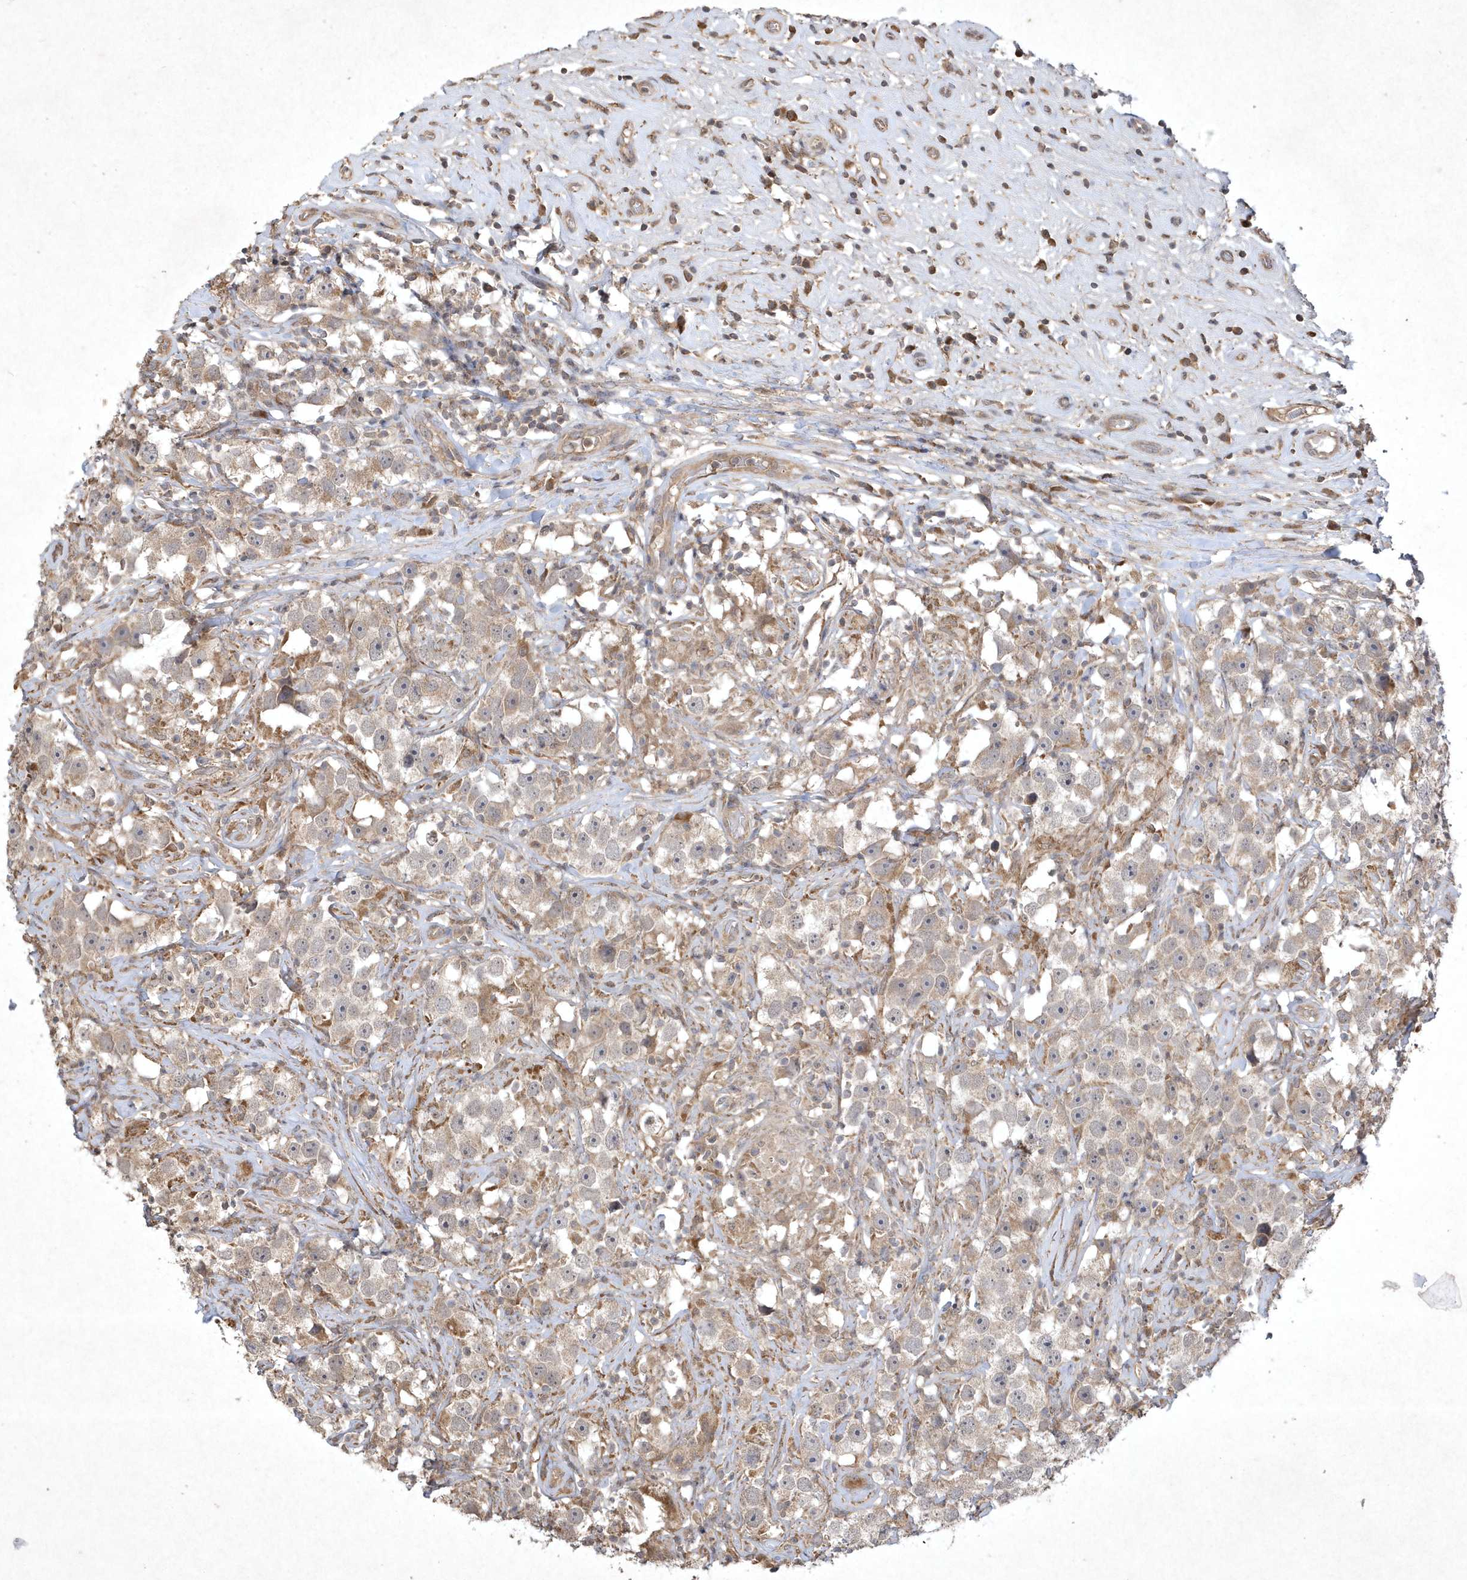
{"staining": {"intensity": "weak", "quantity": "25%-75%", "location": "cytoplasmic/membranous"}, "tissue": "testis cancer", "cell_type": "Tumor cells", "image_type": "cancer", "snomed": [{"axis": "morphology", "description": "Seminoma, NOS"}, {"axis": "topography", "description": "Testis"}], "caption": "Tumor cells demonstrate low levels of weak cytoplasmic/membranous staining in approximately 25%-75% of cells in human testis seminoma. (IHC, brightfield microscopy, high magnification).", "gene": "AKR7A2", "patient": {"sex": "male", "age": 49}}